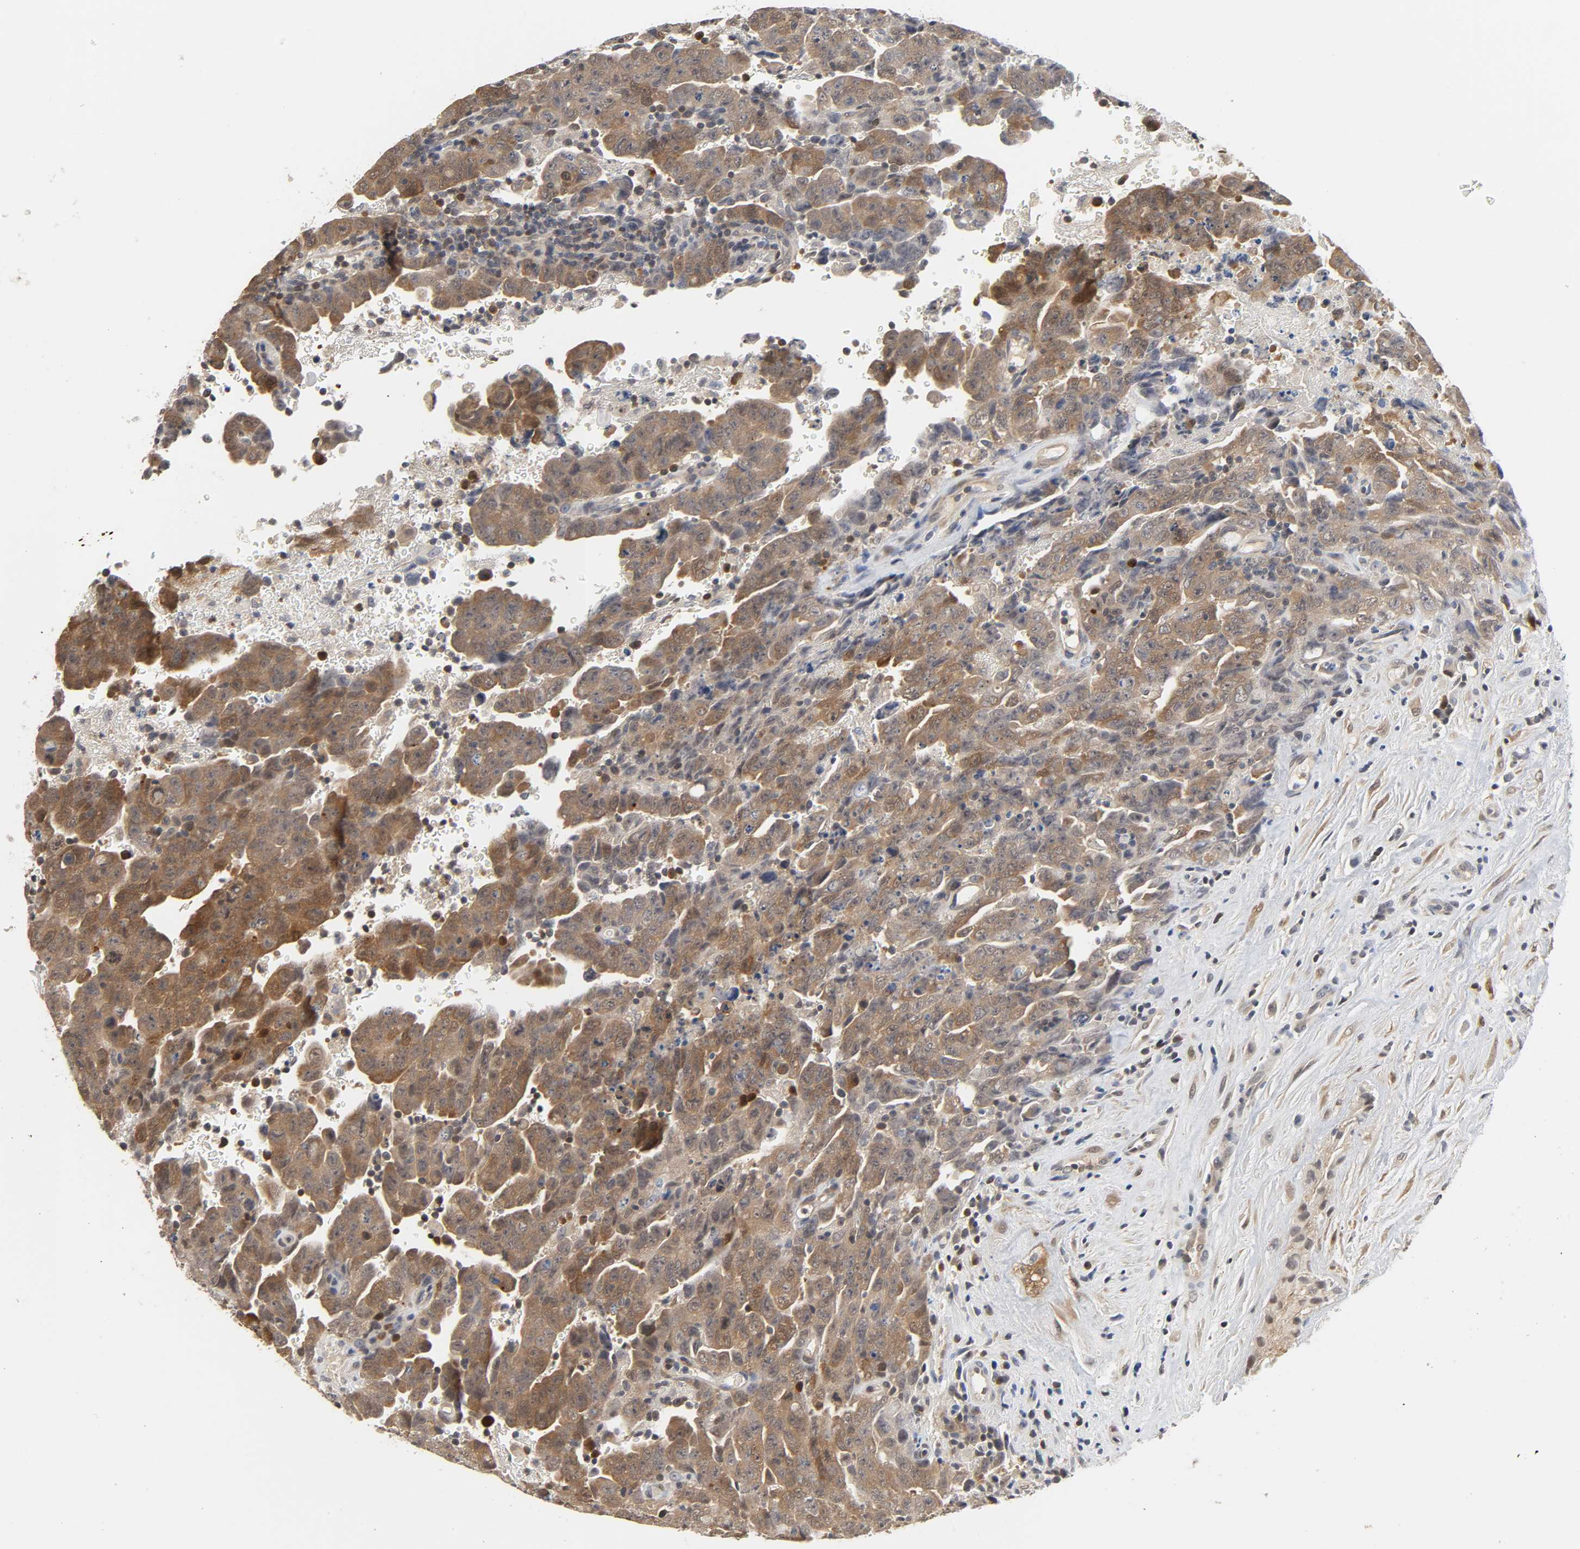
{"staining": {"intensity": "moderate", "quantity": ">75%", "location": "cytoplasmic/membranous"}, "tissue": "testis cancer", "cell_type": "Tumor cells", "image_type": "cancer", "snomed": [{"axis": "morphology", "description": "Carcinoma, Embryonal, NOS"}, {"axis": "topography", "description": "Testis"}], "caption": "Immunohistochemical staining of human testis cancer exhibits moderate cytoplasmic/membranous protein staining in approximately >75% of tumor cells.", "gene": "MIF", "patient": {"sex": "male", "age": 28}}